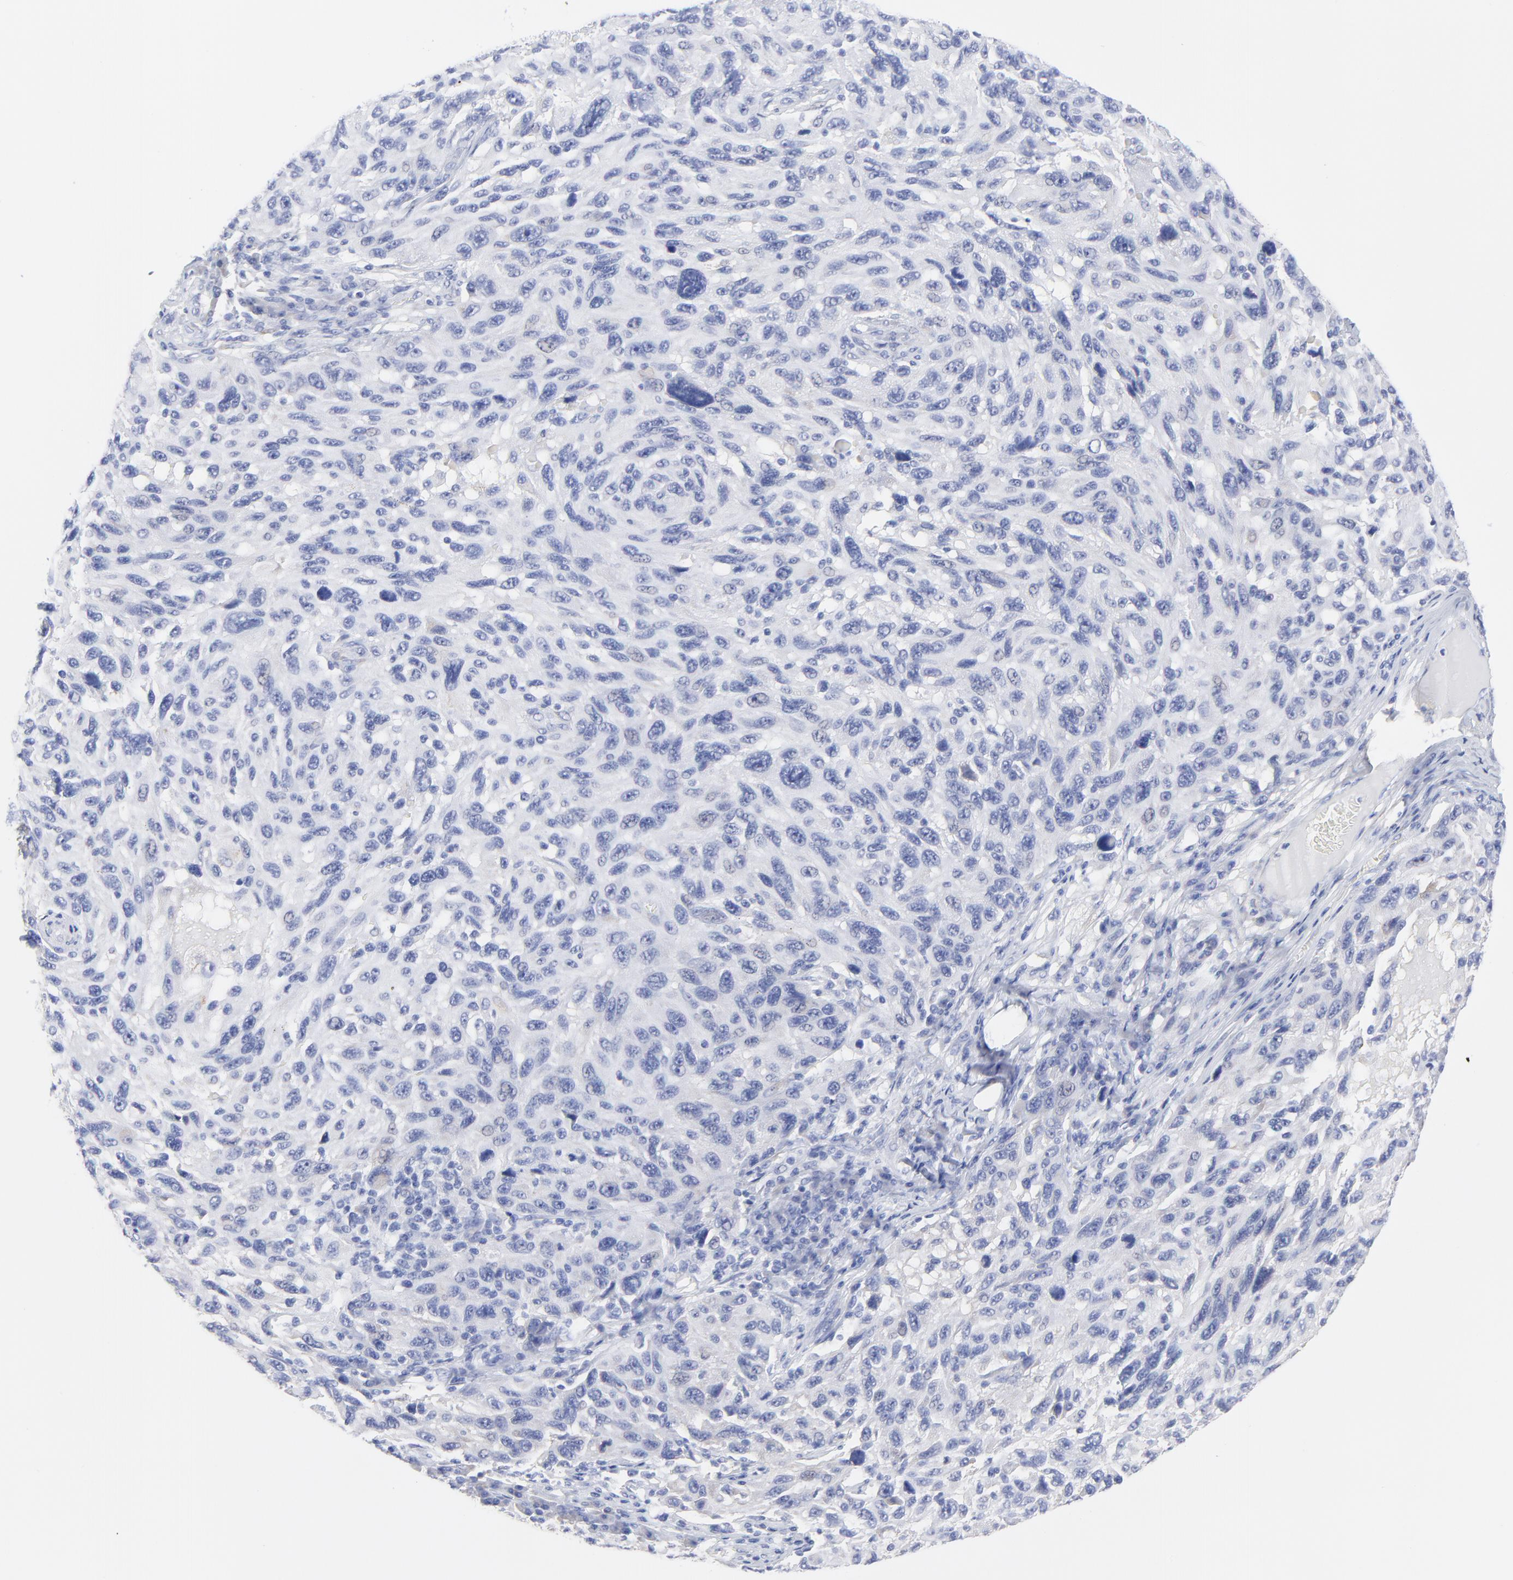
{"staining": {"intensity": "negative", "quantity": "none", "location": "none"}, "tissue": "melanoma", "cell_type": "Tumor cells", "image_type": "cancer", "snomed": [{"axis": "morphology", "description": "Malignant melanoma, NOS"}, {"axis": "topography", "description": "Skin"}], "caption": "This histopathology image is of malignant melanoma stained with immunohistochemistry (IHC) to label a protein in brown with the nuclei are counter-stained blue. There is no positivity in tumor cells.", "gene": "DUSP9", "patient": {"sex": "male", "age": 53}}